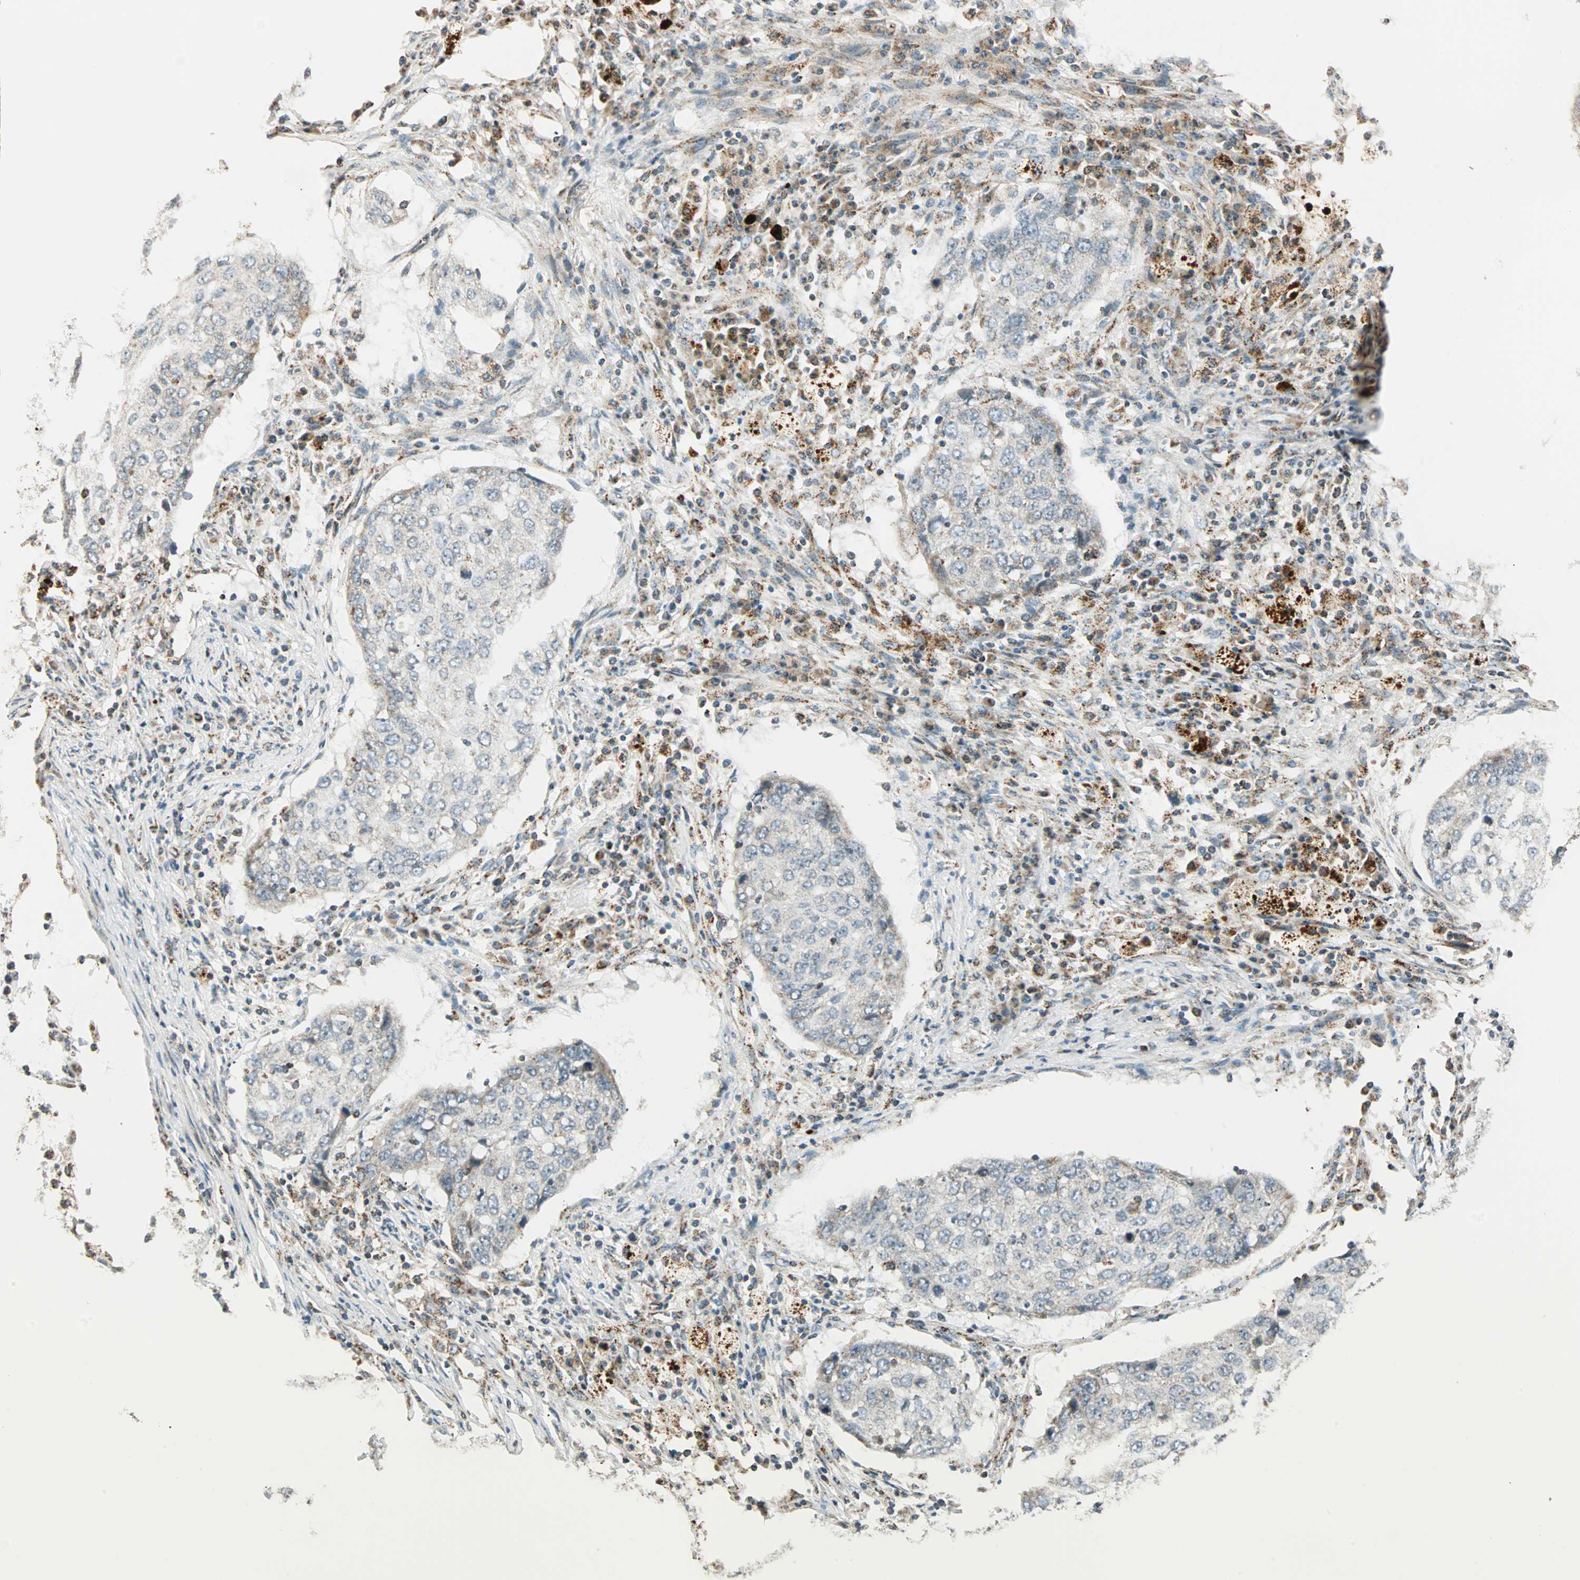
{"staining": {"intensity": "weak", "quantity": "<25%", "location": "cytoplasmic/membranous"}, "tissue": "lung cancer", "cell_type": "Tumor cells", "image_type": "cancer", "snomed": [{"axis": "morphology", "description": "Squamous cell carcinoma, NOS"}, {"axis": "topography", "description": "Lung"}], "caption": "The histopathology image shows no staining of tumor cells in squamous cell carcinoma (lung).", "gene": "SPRY4", "patient": {"sex": "female", "age": 63}}